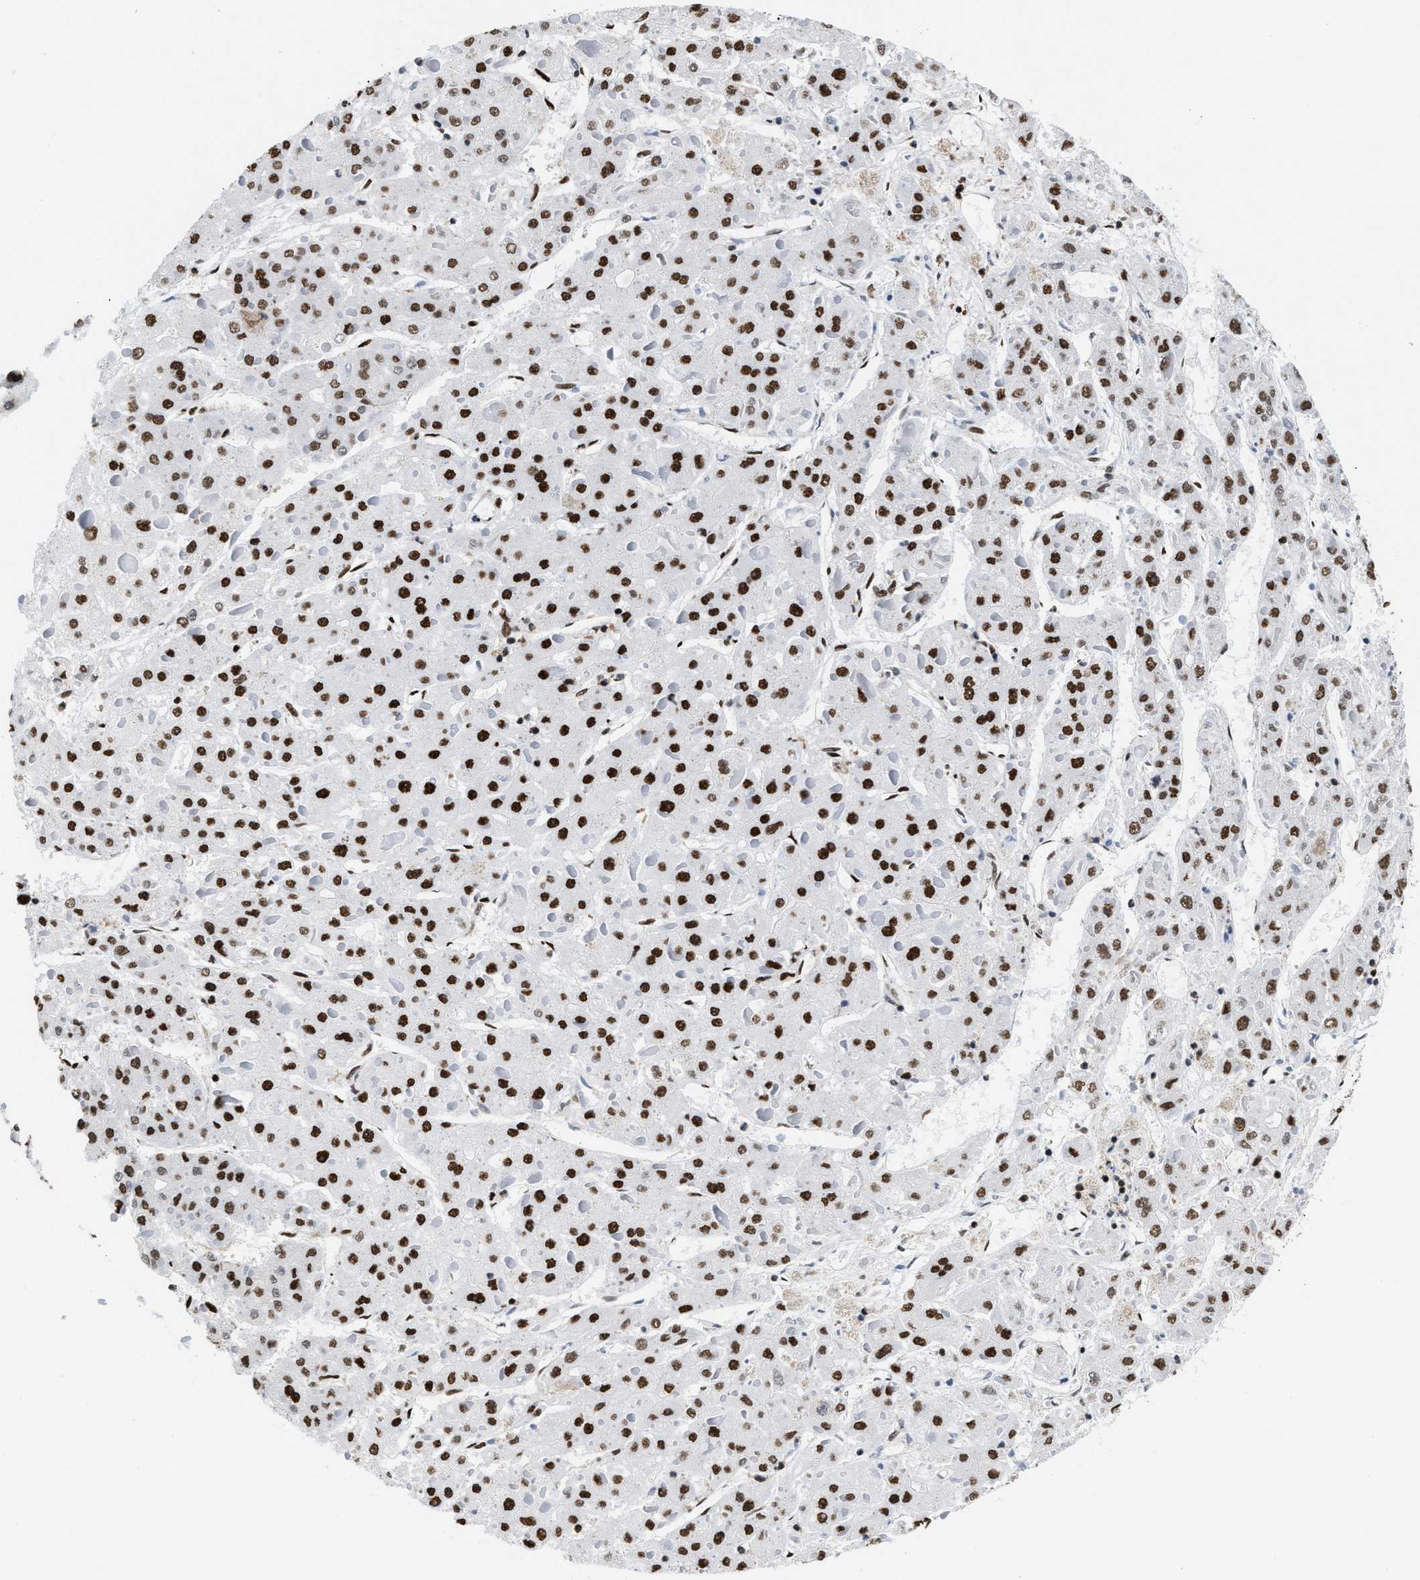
{"staining": {"intensity": "strong", "quantity": ">75%", "location": "nuclear"}, "tissue": "liver cancer", "cell_type": "Tumor cells", "image_type": "cancer", "snomed": [{"axis": "morphology", "description": "Carcinoma, Hepatocellular, NOS"}, {"axis": "topography", "description": "Liver"}], "caption": "This is a micrograph of immunohistochemistry staining of liver hepatocellular carcinoma, which shows strong positivity in the nuclear of tumor cells.", "gene": "SMARCC2", "patient": {"sex": "female", "age": 73}}